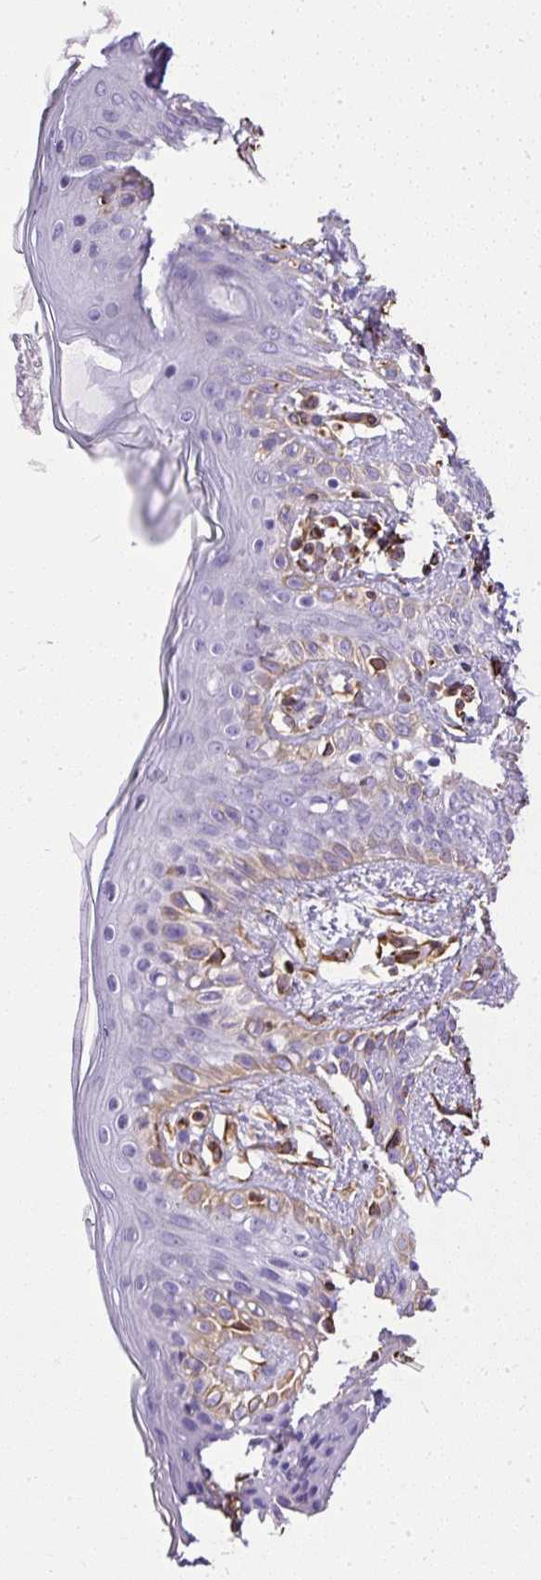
{"staining": {"intensity": "strong", "quantity": ">75%", "location": "cytoplasmic/membranous"}, "tissue": "skin", "cell_type": "Fibroblasts", "image_type": "normal", "snomed": [{"axis": "morphology", "description": "Normal tissue, NOS"}, {"axis": "topography", "description": "Skin"}], "caption": "DAB (3,3'-diaminobenzidine) immunohistochemical staining of benign human skin reveals strong cytoplasmic/membranous protein positivity in about >75% of fibroblasts. The staining is performed using DAB (3,3'-diaminobenzidine) brown chromogen to label protein expression. The nuclei are counter-stained blue using hematoxylin.", "gene": "PLS1", "patient": {"sex": "male", "age": 16}}